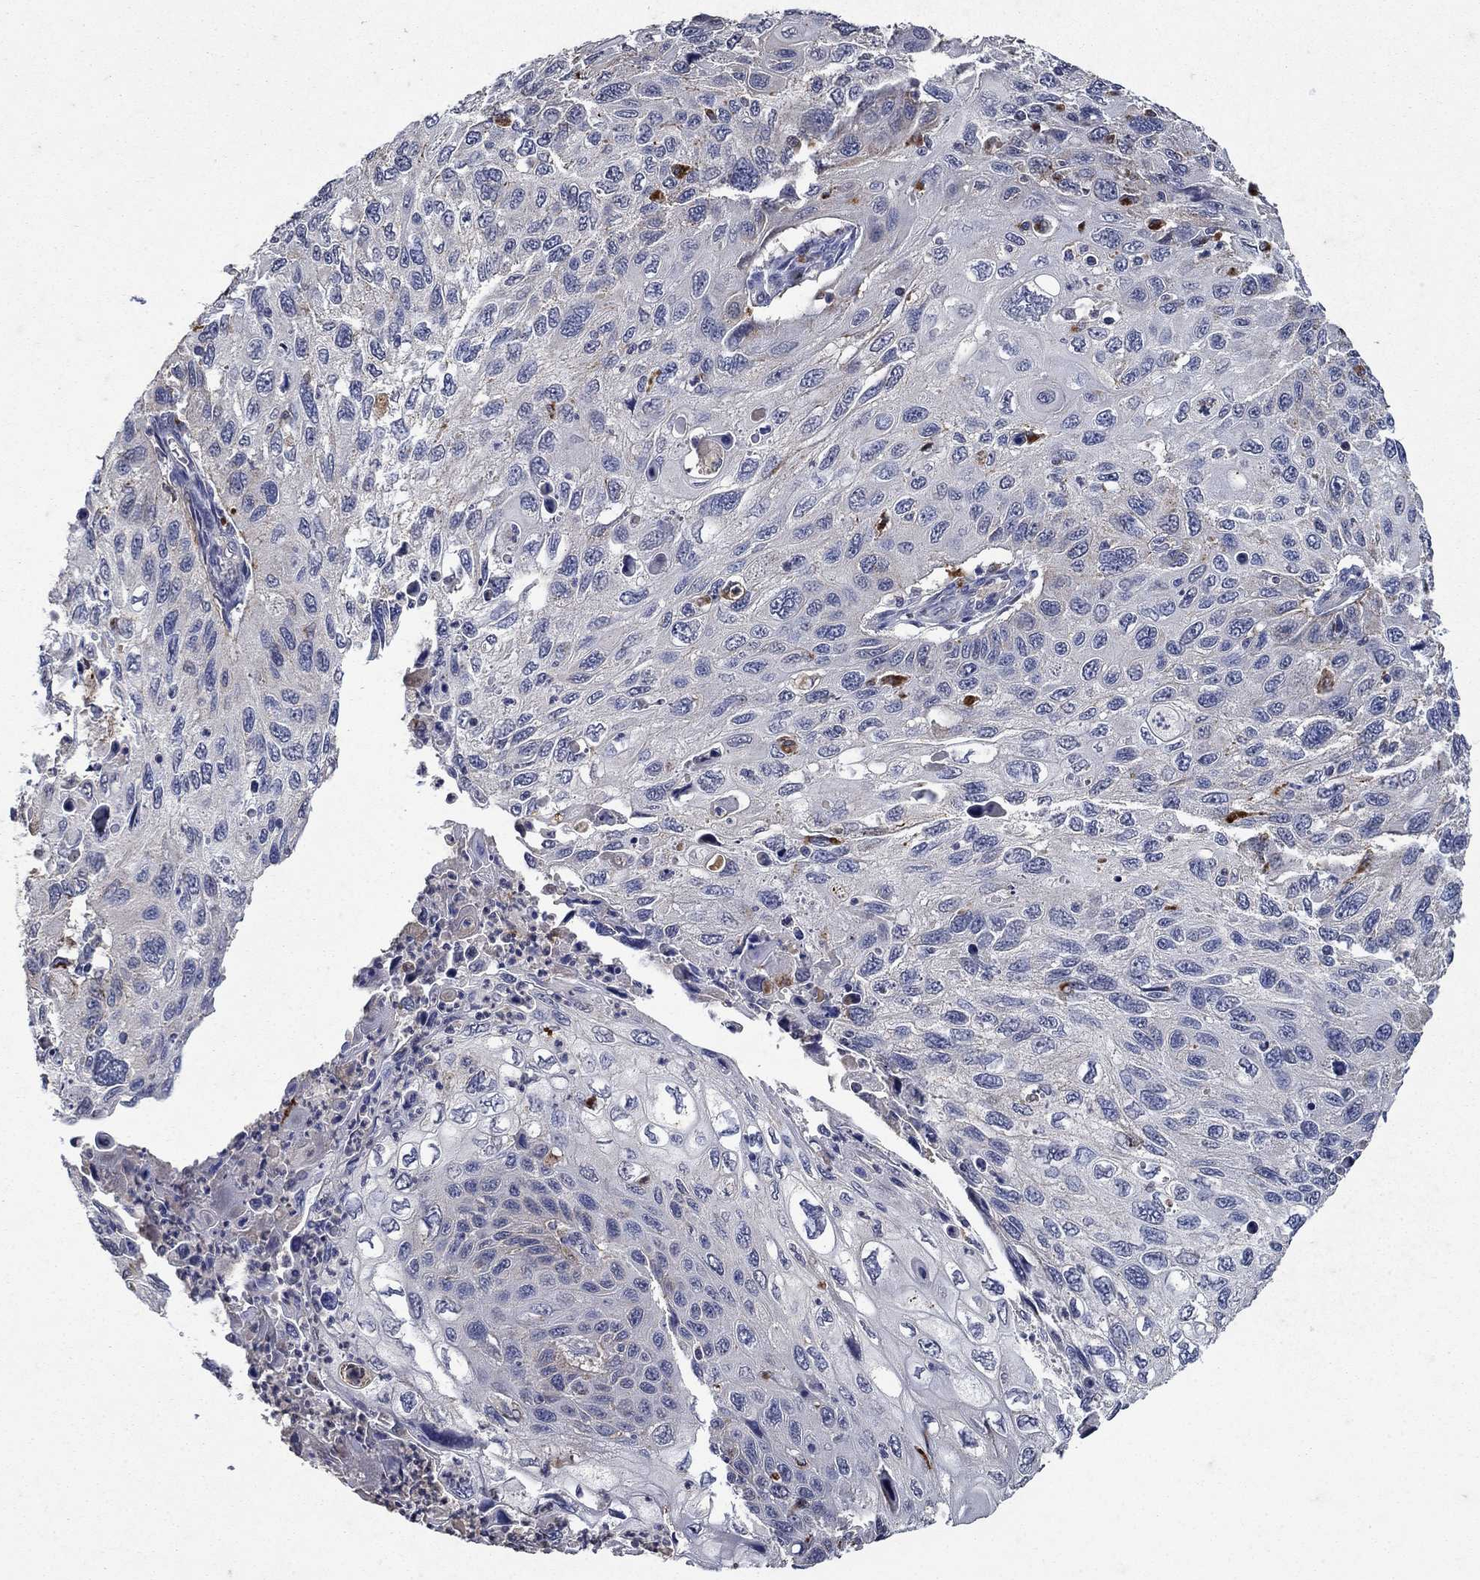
{"staining": {"intensity": "negative", "quantity": "none", "location": "none"}, "tissue": "cervical cancer", "cell_type": "Tumor cells", "image_type": "cancer", "snomed": [{"axis": "morphology", "description": "Squamous cell carcinoma, NOS"}, {"axis": "topography", "description": "Cervix"}], "caption": "This photomicrograph is of cervical squamous cell carcinoma stained with IHC to label a protein in brown with the nuclei are counter-stained blue. There is no staining in tumor cells.", "gene": "NPC2", "patient": {"sex": "female", "age": 70}}